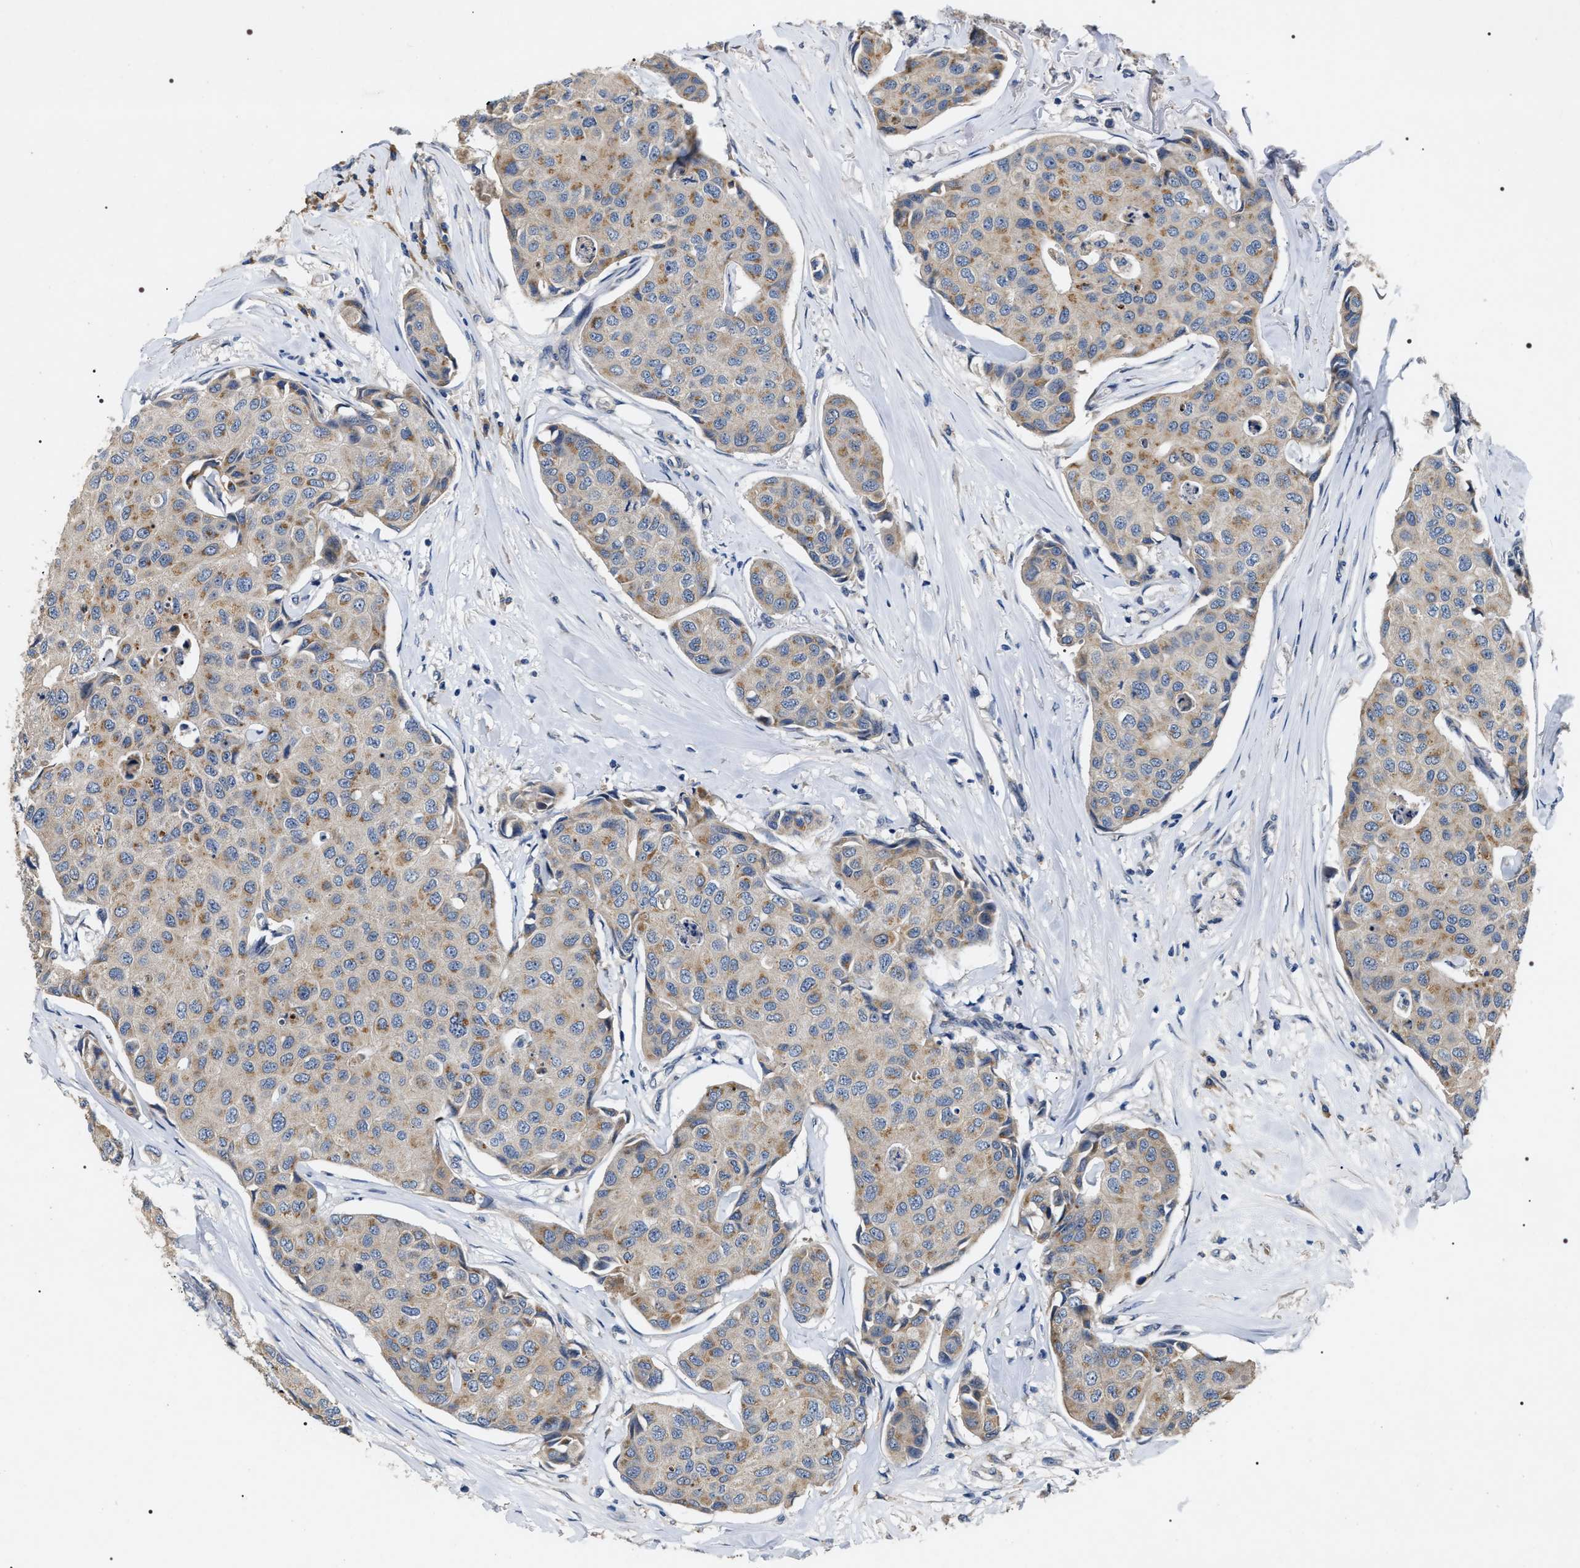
{"staining": {"intensity": "moderate", "quantity": "25%-75%", "location": "cytoplasmic/membranous"}, "tissue": "breast cancer", "cell_type": "Tumor cells", "image_type": "cancer", "snomed": [{"axis": "morphology", "description": "Duct carcinoma"}, {"axis": "topography", "description": "Breast"}], "caption": "Protein expression analysis of infiltrating ductal carcinoma (breast) displays moderate cytoplasmic/membranous positivity in approximately 25%-75% of tumor cells.", "gene": "IFT81", "patient": {"sex": "female", "age": 80}}